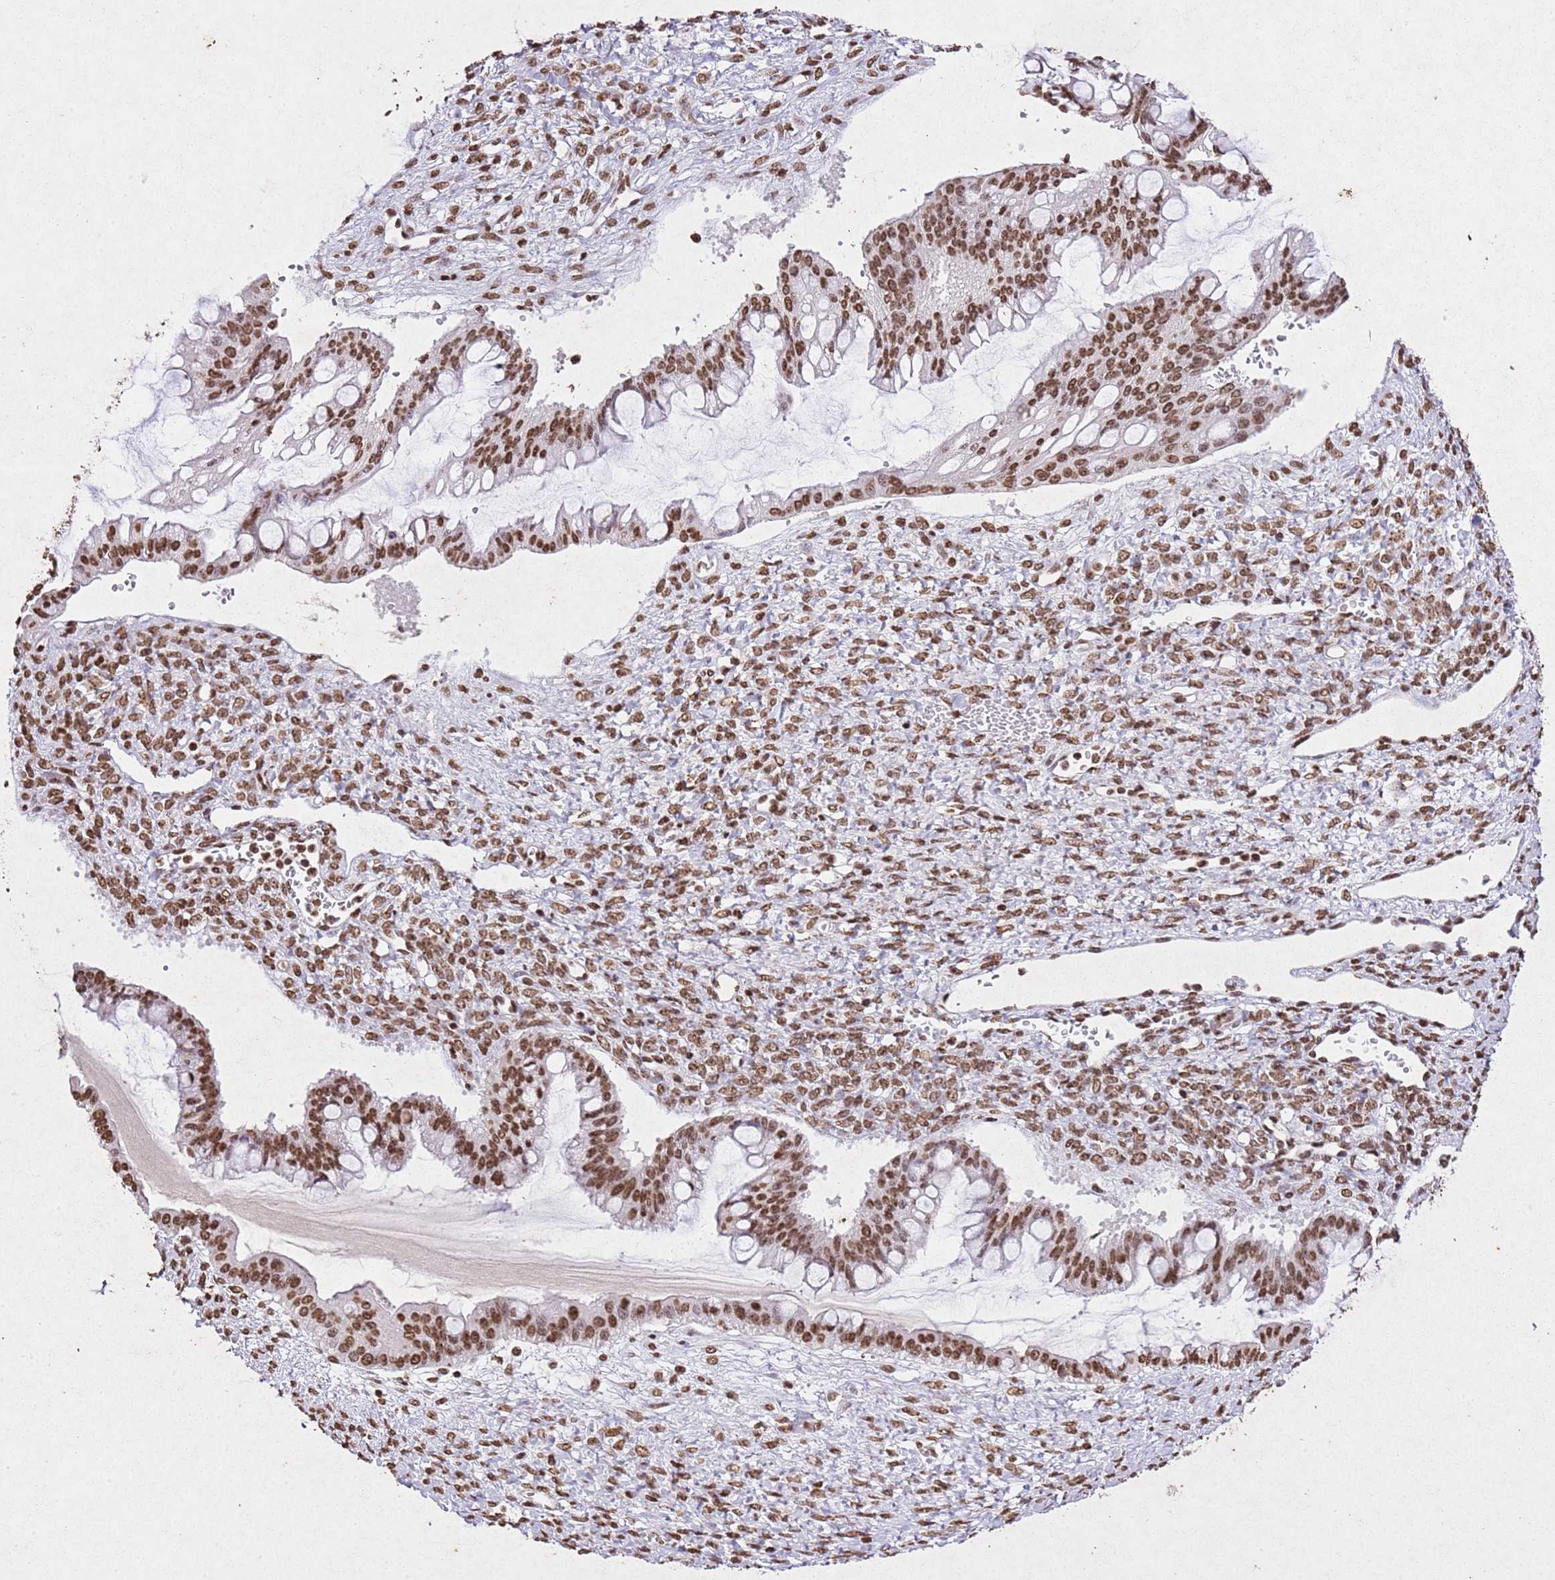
{"staining": {"intensity": "moderate", "quantity": ">75%", "location": "nuclear"}, "tissue": "ovarian cancer", "cell_type": "Tumor cells", "image_type": "cancer", "snomed": [{"axis": "morphology", "description": "Cystadenocarcinoma, mucinous, NOS"}, {"axis": "topography", "description": "Ovary"}], "caption": "The micrograph demonstrates staining of ovarian mucinous cystadenocarcinoma, revealing moderate nuclear protein expression (brown color) within tumor cells. The protein of interest is shown in brown color, while the nuclei are stained blue.", "gene": "BMAL1", "patient": {"sex": "female", "age": 73}}